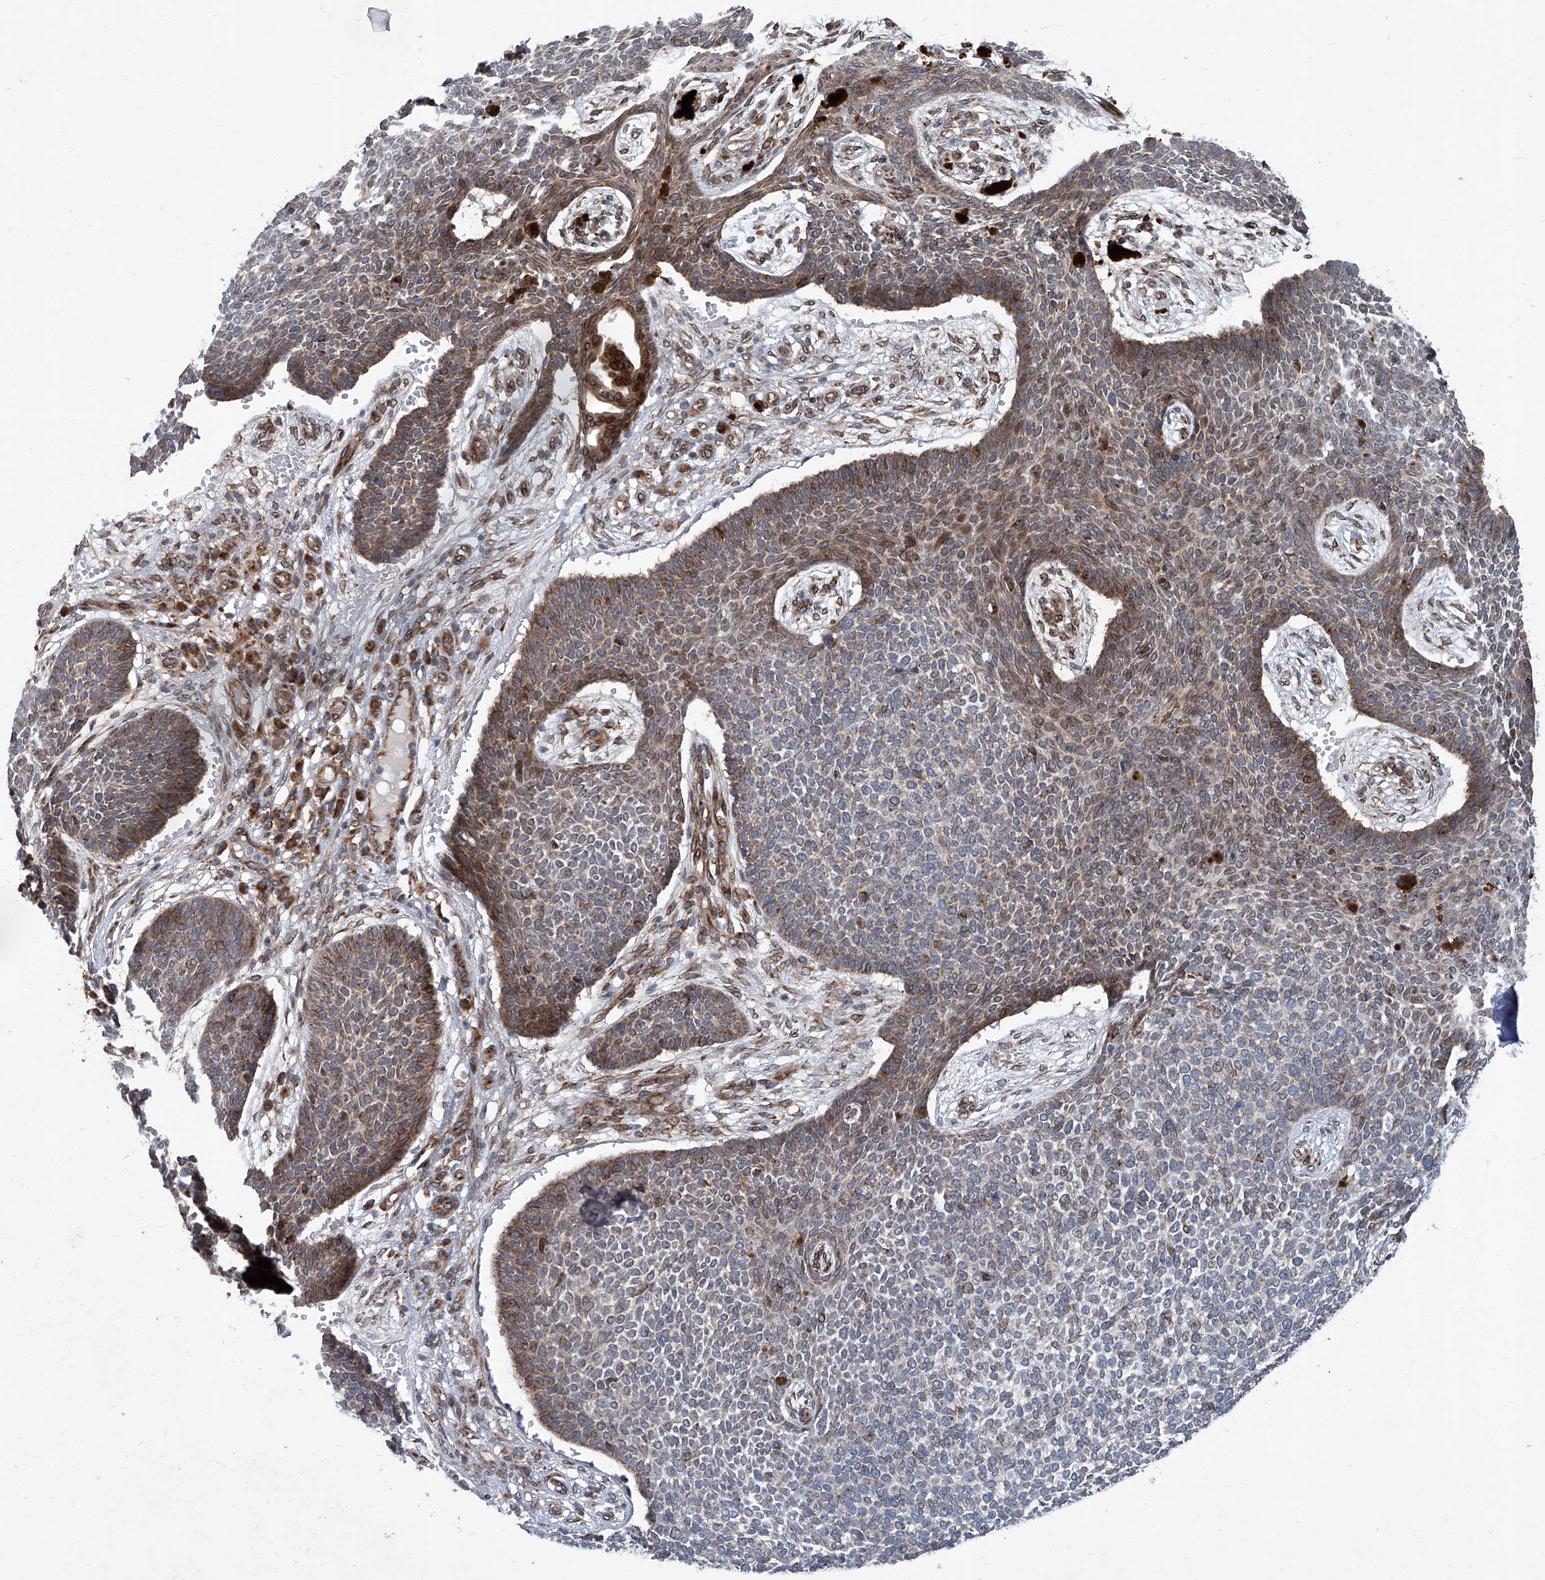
{"staining": {"intensity": "moderate", "quantity": "<25%", "location": "cytoplasmic/membranous"}, "tissue": "skin cancer", "cell_type": "Tumor cells", "image_type": "cancer", "snomed": [{"axis": "morphology", "description": "Basal cell carcinoma"}, {"axis": "topography", "description": "Skin"}], "caption": "Brown immunohistochemical staining in skin cancer (basal cell carcinoma) exhibits moderate cytoplasmic/membranous staining in about <25% of tumor cells.", "gene": "GPR132", "patient": {"sex": "female", "age": 84}}